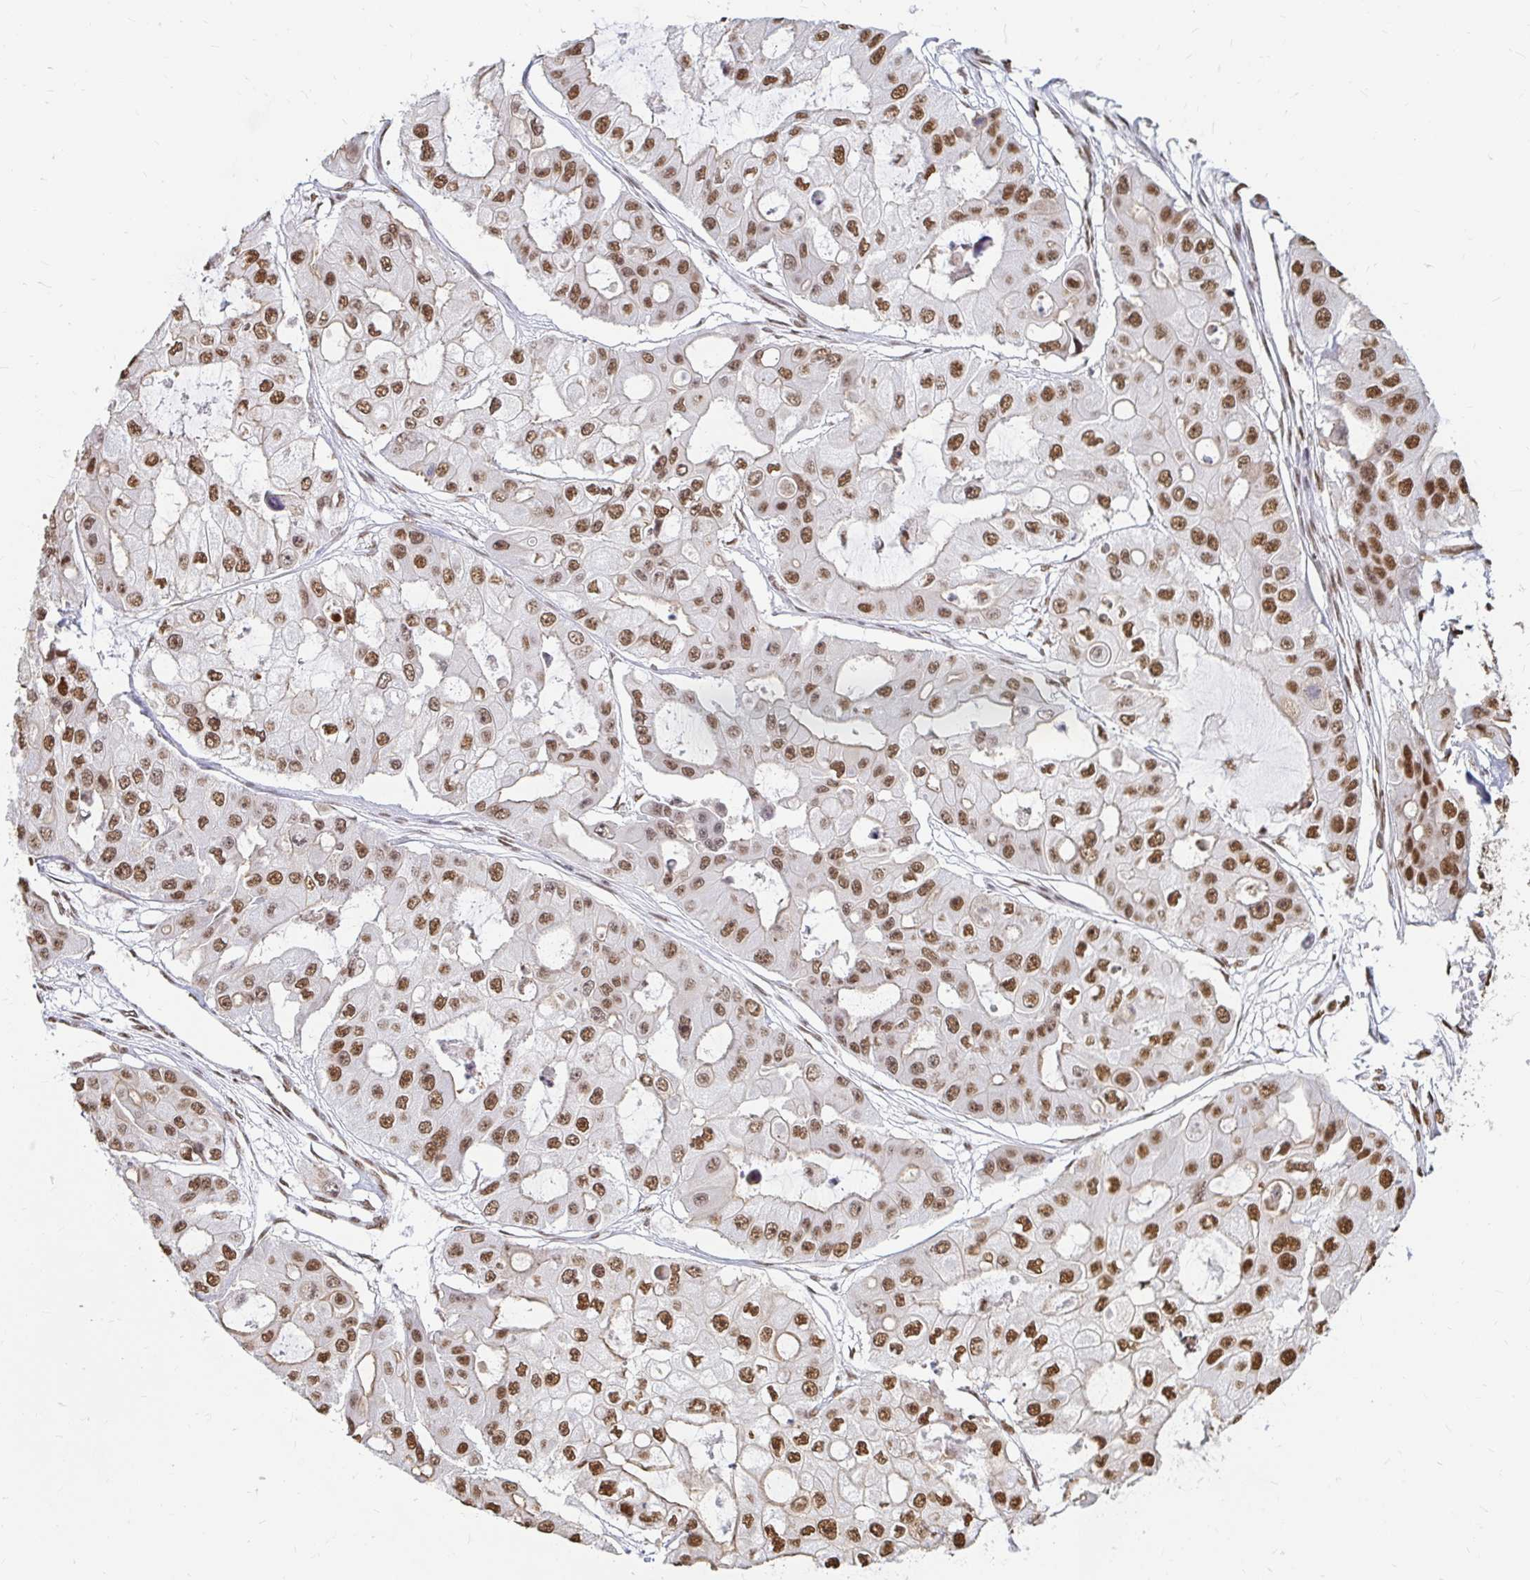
{"staining": {"intensity": "moderate", "quantity": ">75%", "location": "nuclear"}, "tissue": "ovarian cancer", "cell_type": "Tumor cells", "image_type": "cancer", "snomed": [{"axis": "morphology", "description": "Cystadenocarcinoma, serous, NOS"}, {"axis": "topography", "description": "Ovary"}], "caption": "This micrograph shows ovarian cancer stained with IHC to label a protein in brown. The nuclear of tumor cells show moderate positivity for the protein. Nuclei are counter-stained blue.", "gene": "HNRNPU", "patient": {"sex": "female", "age": 56}}